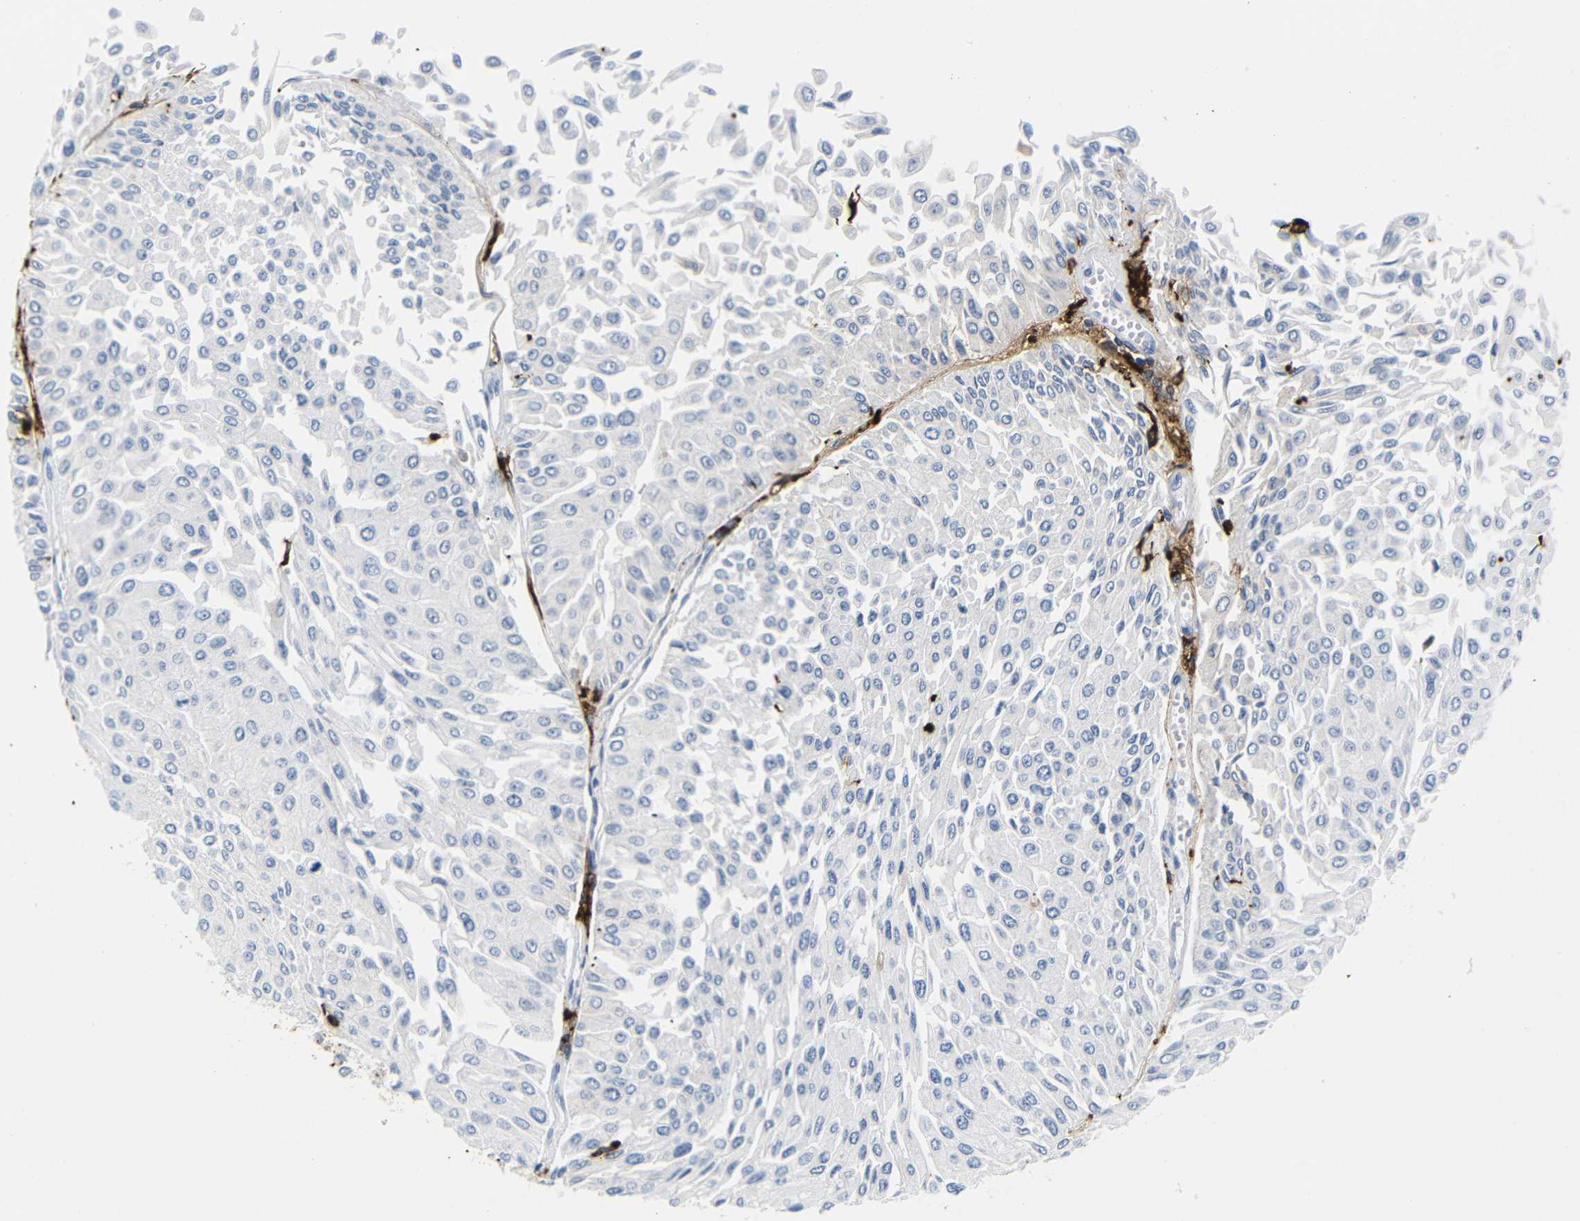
{"staining": {"intensity": "negative", "quantity": "none", "location": "none"}, "tissue": "urothelial cancer", "cell_type": "Tumor cells", "image_type": "cancer", "snomed": [{"axis": "morphology", "description": "Urothelial carcinoma, Low grade"}, {"axis": "topography", "description": "Urinary bladder"}], "caption": "High power microscopy photomicrograph of an immunohistochemistry (IHC) image of urothelial carcinoma (low-grade), revealing no significant staining in tumor cells. (DAB (3,3'-diaminobenzidine) immunohistochemistry, high magnification).", "gene": "HLA-DQB1", "patient": {"sex": "male", "age": 67}}